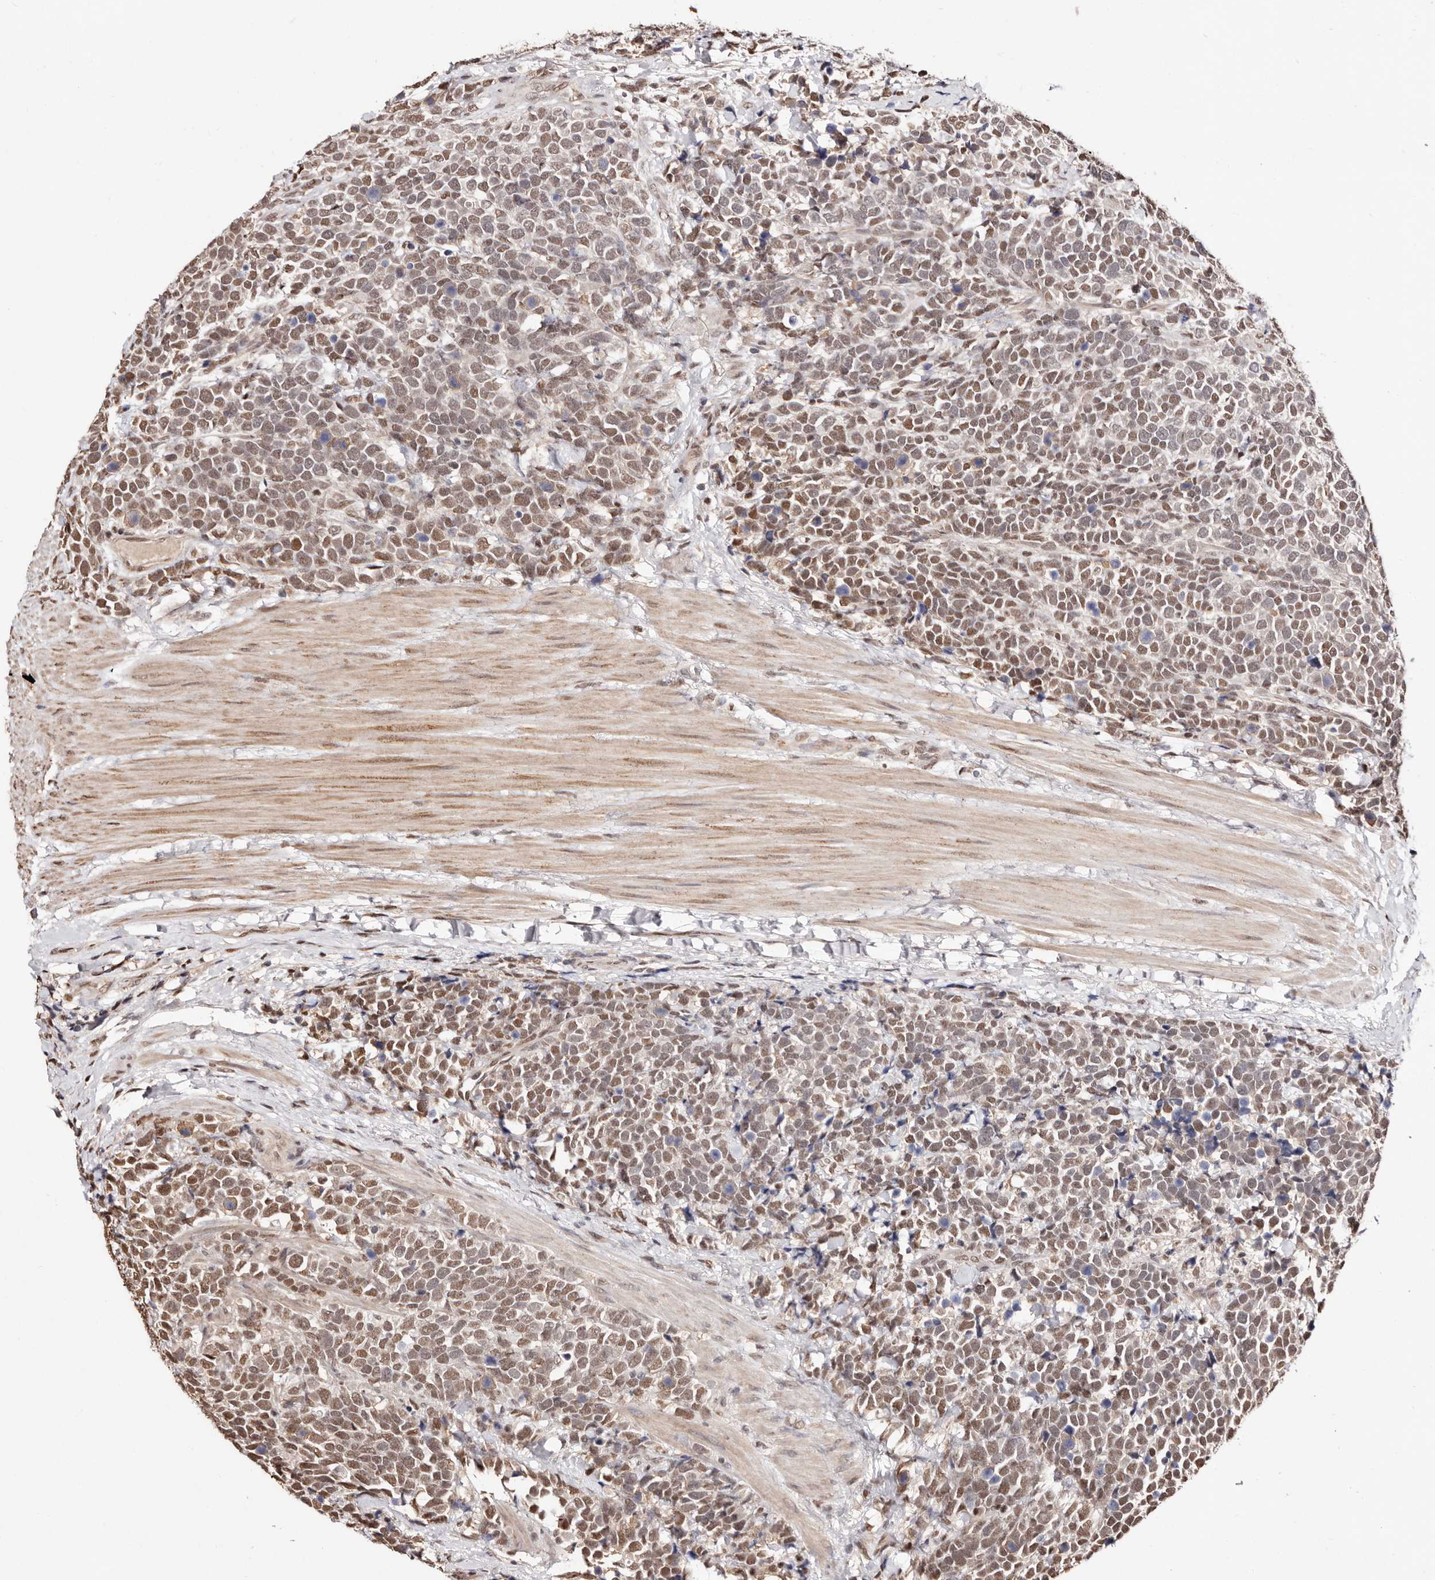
{"staining": {"intensity": "moderate", "quantity": ">75%", "location": "nuclear"}, "tissue": "urothelial cancer", "cell_type": "Tumor cells", "image_type": "cancer", "snomed": [{"axis": "morphology", "description": "Urothelial carcinoma, High grade"}, {"axis": "topography", "description": "Urinary bladder"}], "caption": "Immunohistochemical staining of high-grade urothelial carcinoma demonstrates medium levels of moderate nuclear expression in about >75% of tumor cells.", "gene": "BICRAL", "patient": {"sex": "female", "age": 82}}